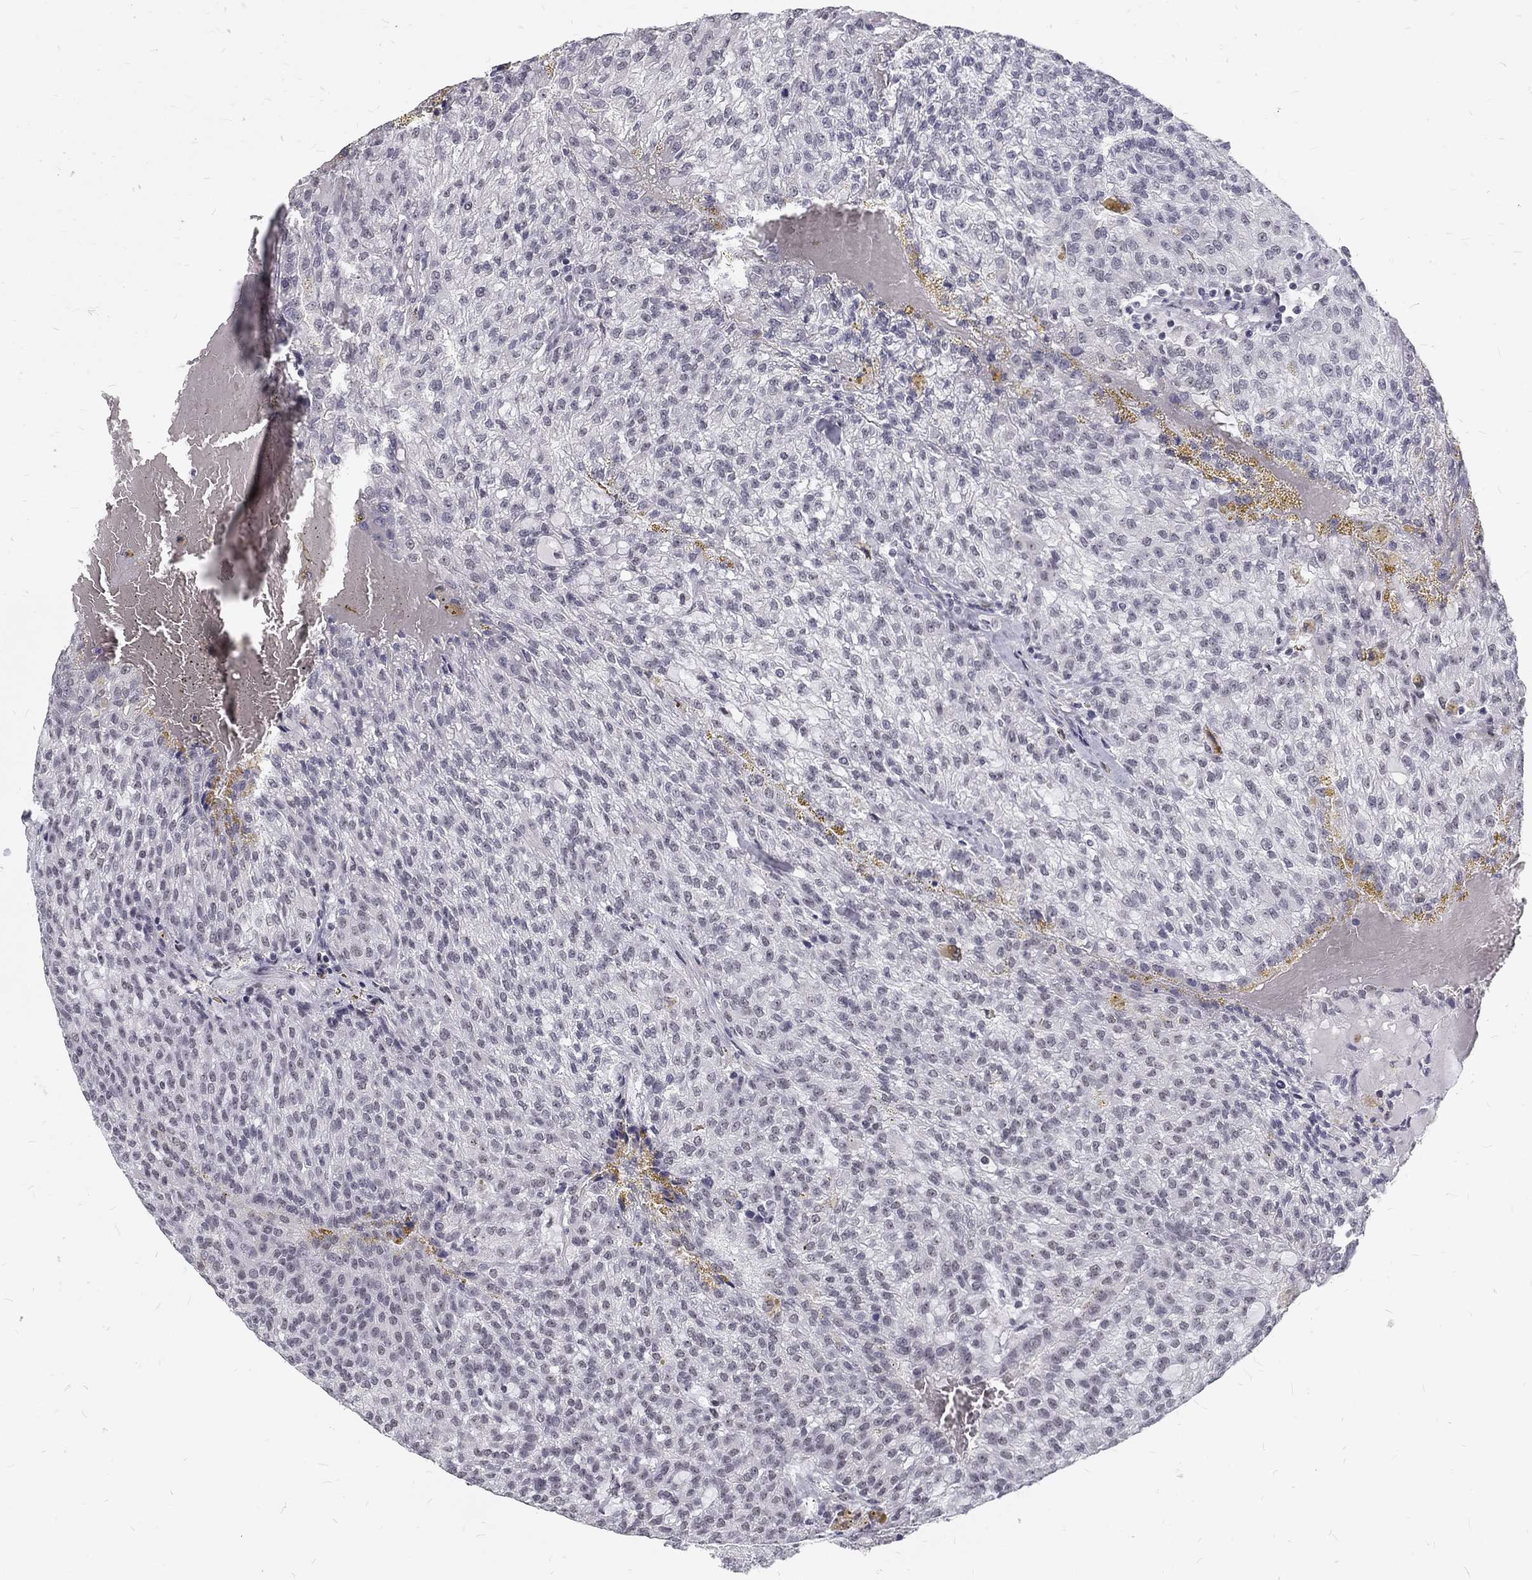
{"staining": {"intensity": "negative", "quantity": "none", "location": "none"}, "tissue": "renal cancer", "cell_type": "Tumor cells", "image_type": "cancer", "snomed": [{"axis": "morphology", "description": "Adenocarcinoma, NOS"}, {"axis": "topography", "description": "Kidney"}], "caption": "Tumor cells show no significant positivity in renal adenocarcinoma.", "gene": "SNORC", "patient": {"sex": "male", "age": 63}}